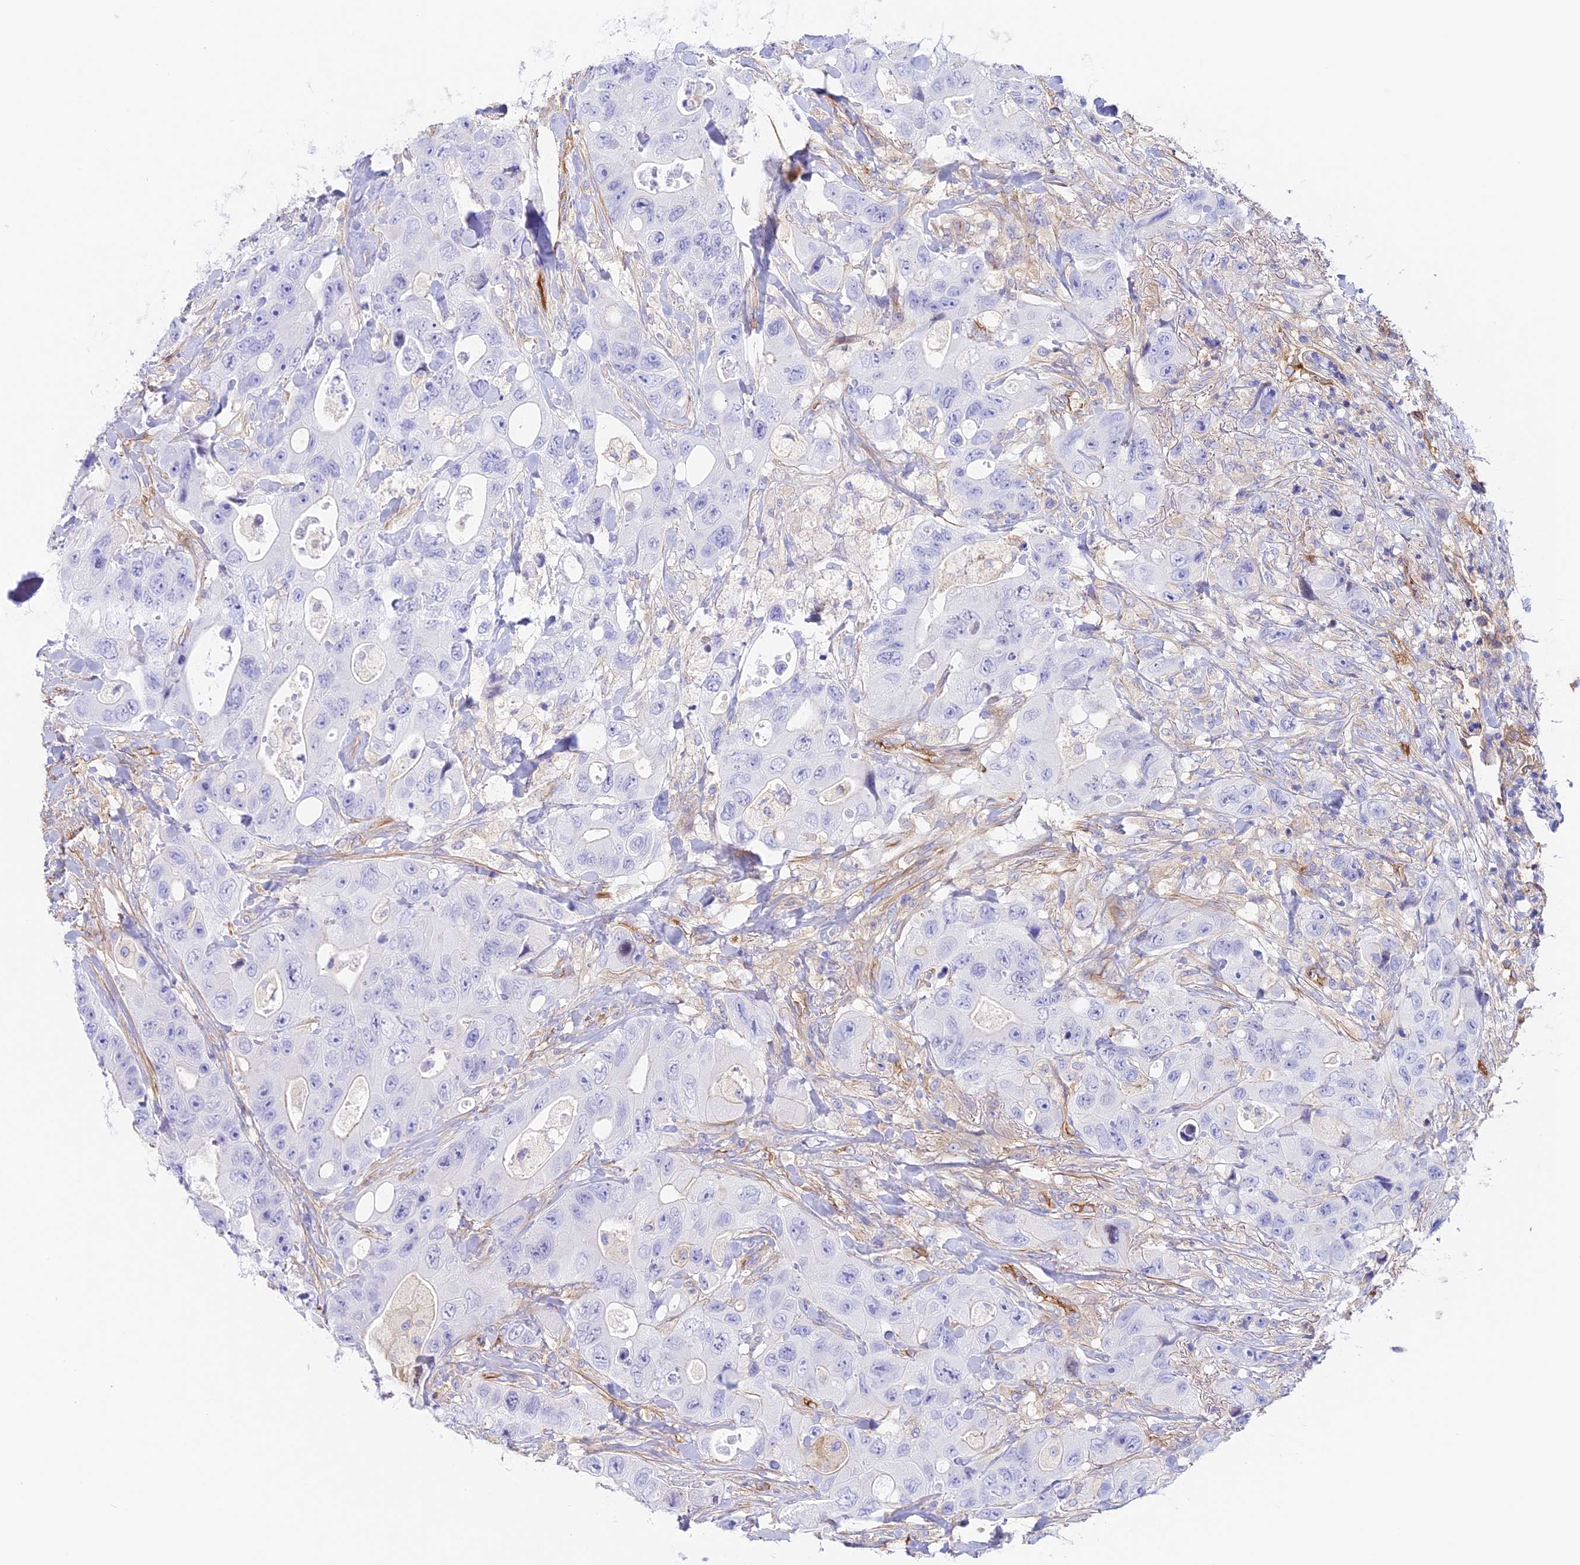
{"staining": {"intensity": "negative", "quantity": "none", "location": "none"}, "tissue": "colorectal cancer", "cell_type": "Tumor cells", "image_type": "cancer", "snomed": [{"axis": "morphology", "description": "Adenocarcinoma, NOS"}, {"axis": "topography", "description": "Colon"}], "caption": "Human colorectal cancer (adenocarcinoma) stained for a protein using immunohistochemistry (IHC) displays no expression in tumor cells.", "gene": "HOMER3", "patient": {"sex": "female", "age": 46}}